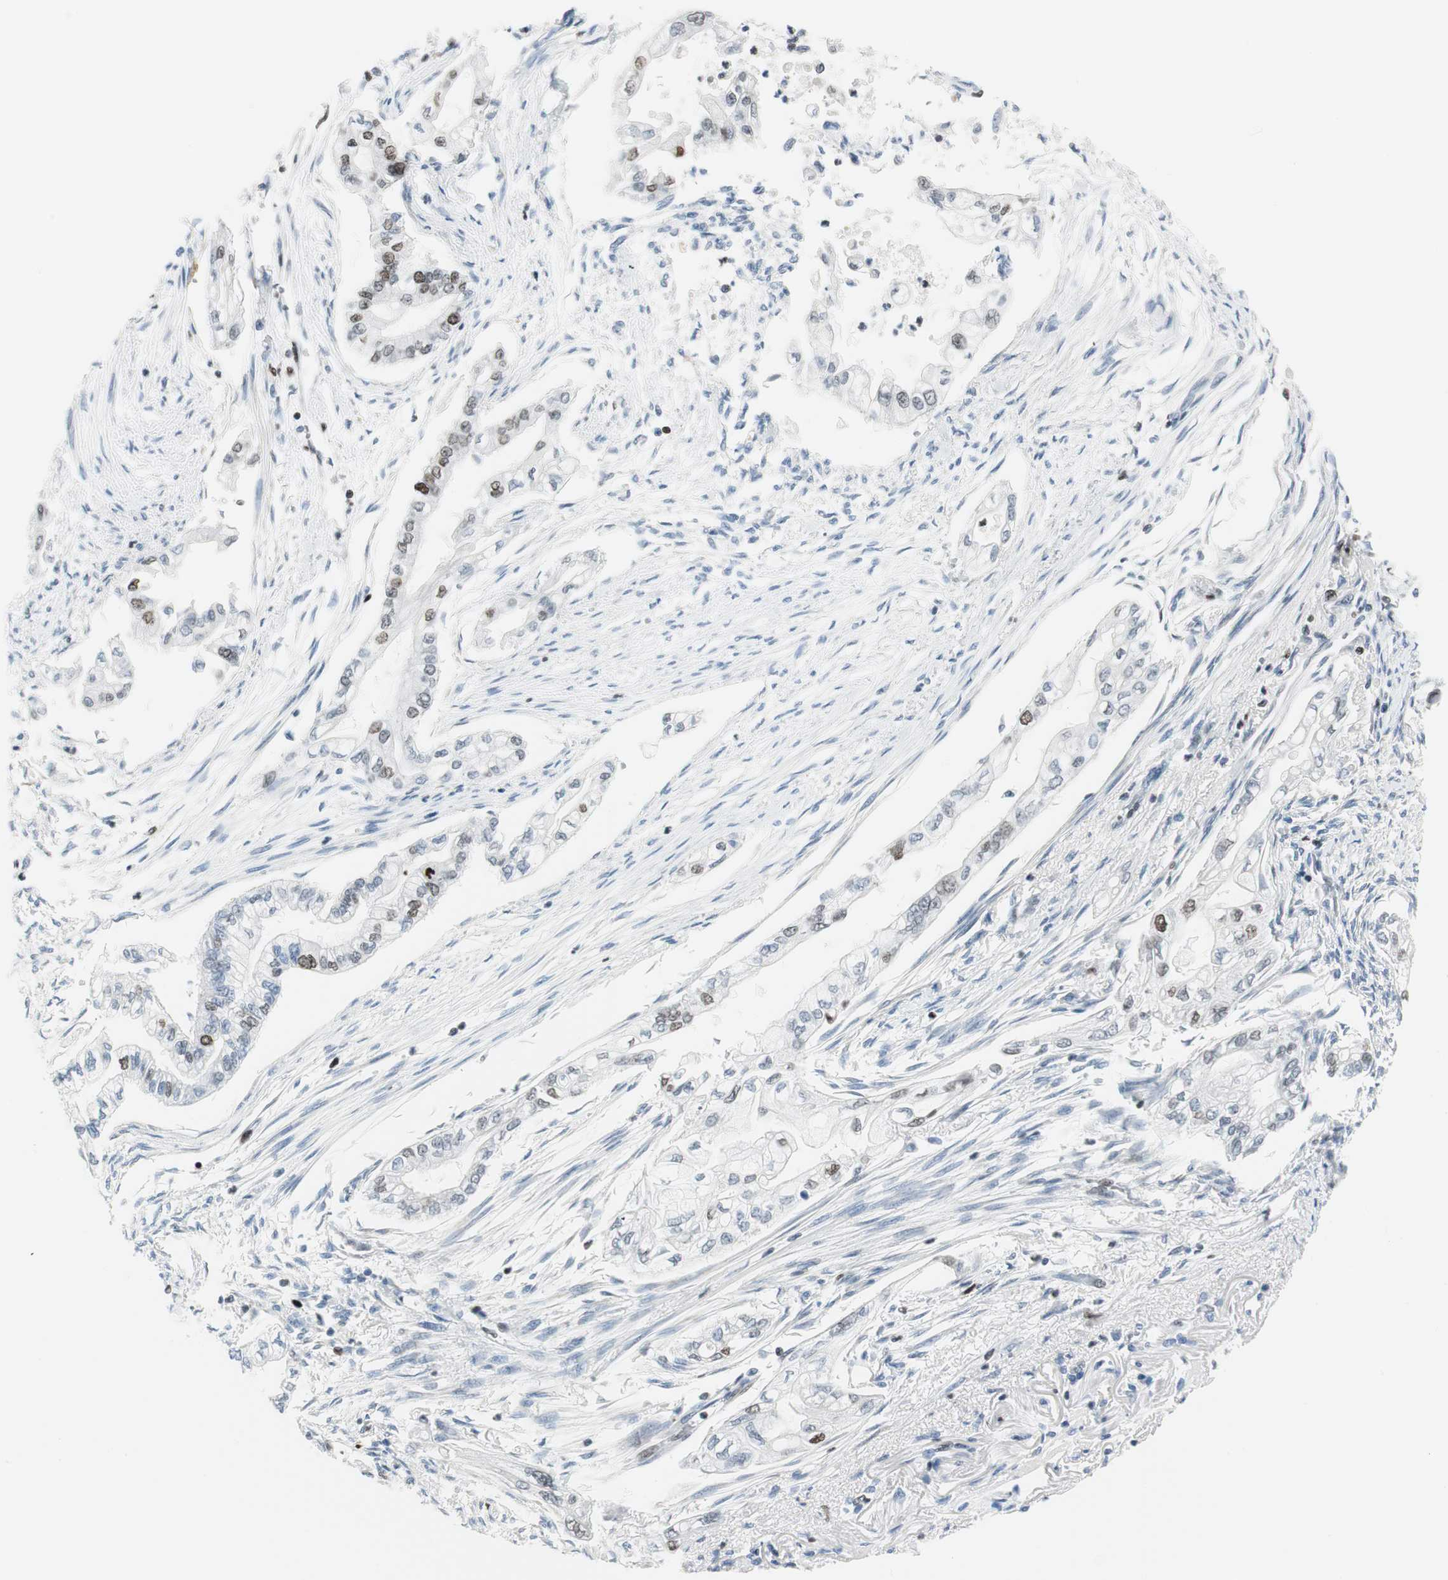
{"staining": {"intensity": "moderate", "quantity": "25%-75%", "location": "nuclear"}, "tissue": "pancreatic cancer", "cell_type": "Tumor cells", "image_type": "cancer", "snomed": [{"axis": "morphology", "description": "Normal tissue, NOS"}, {"axis": "topography", "description": "Pancreas"}], "caption": "Human pancreatic cancer stained with a protein marker reveals moderate staining in tumor cells.", "gene": "EZH2", "patient": {"sex": "male", "age": 42}}